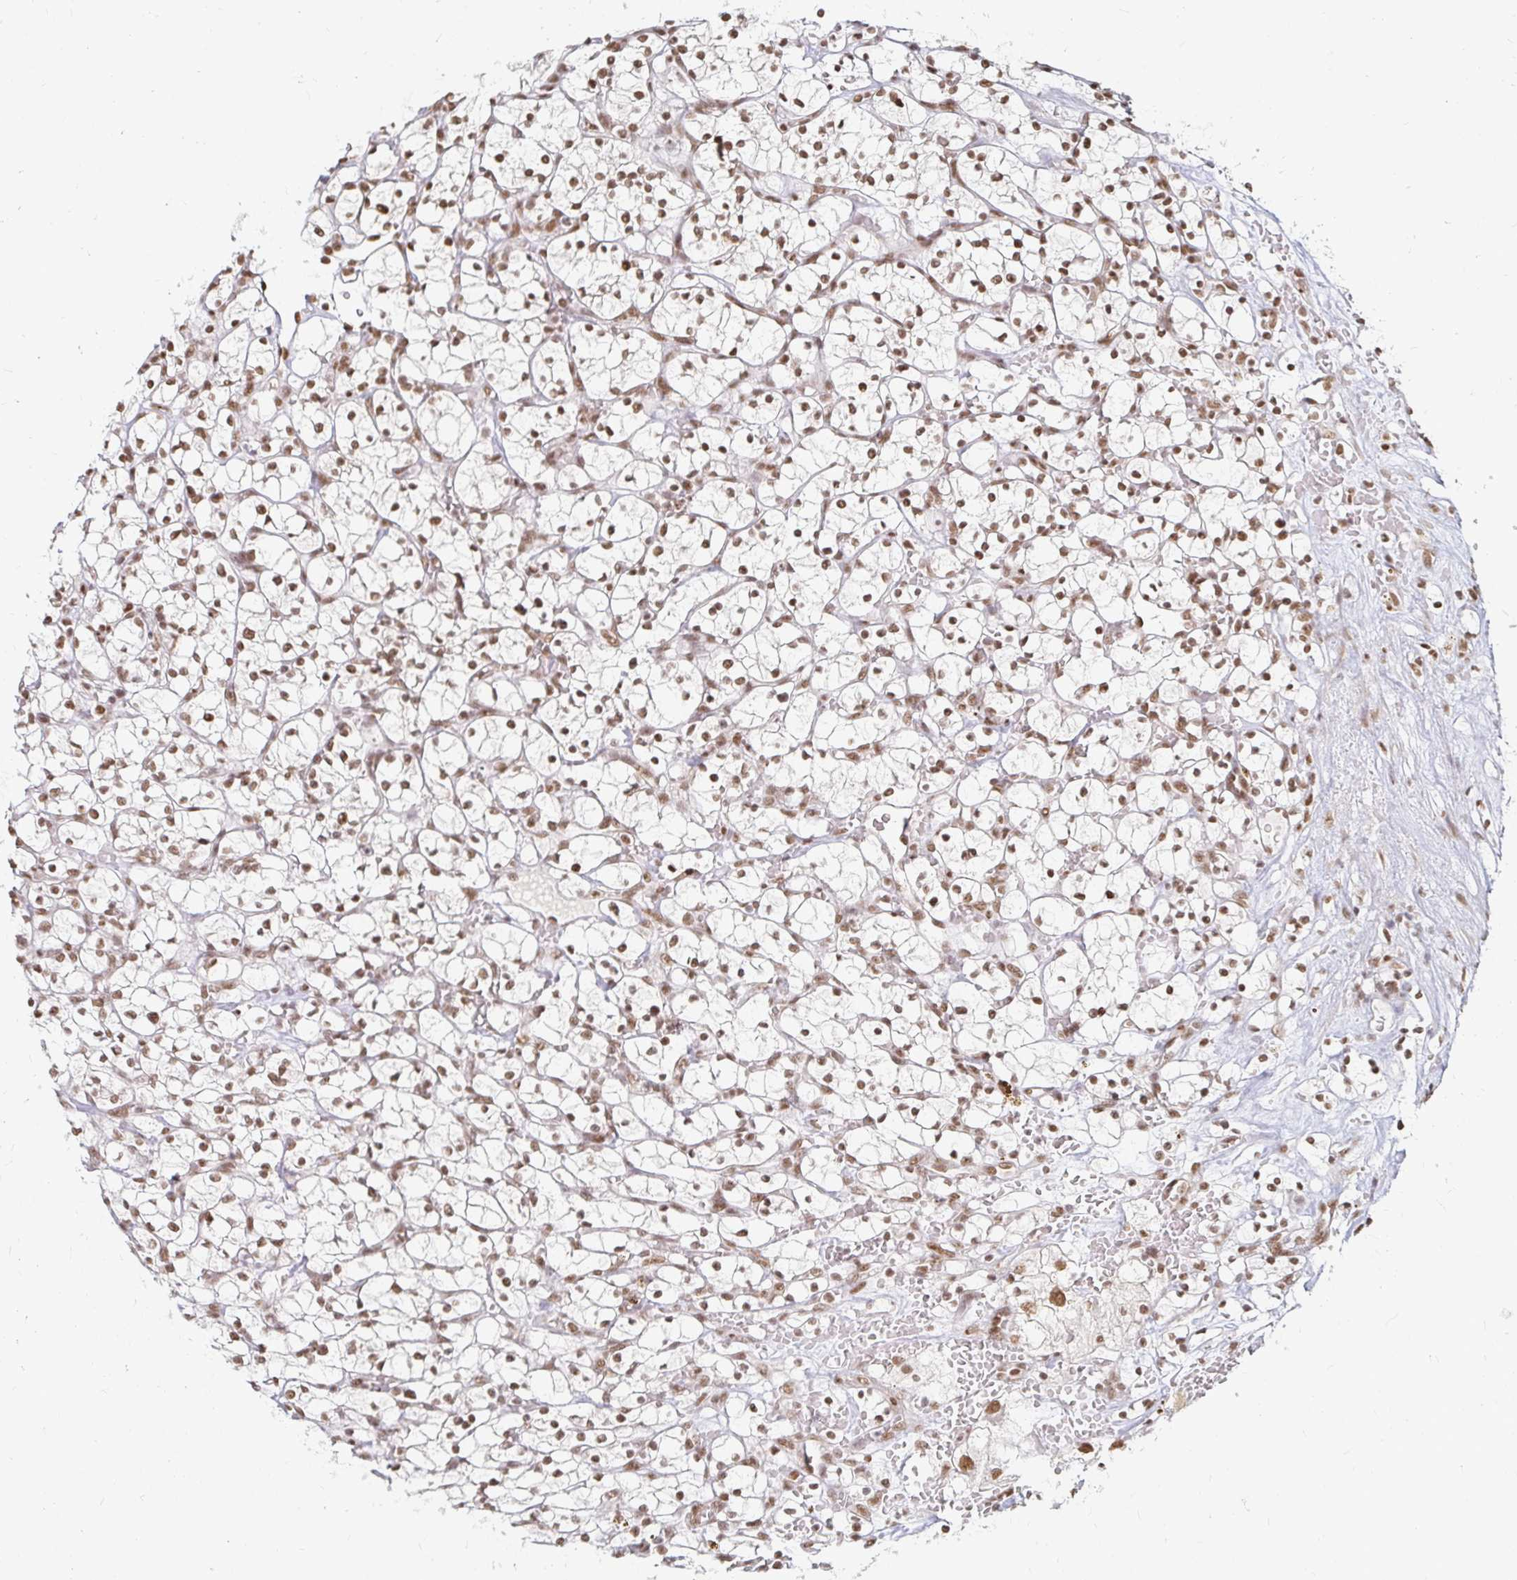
{"staining": {"intensity": "moderate", "quantity": ">75%", "location": "nuclear"}, "tissue": "renal cancer", "cell_type": "Tumor cells", "image_type": "cancer", "snomed": [{"axis": "morphology", "description": "Adenocarcinoma, NOS"}, {"axis": "topography", "description": "Kidney"}], "caption": "Human renal adenocarcinoma stained with a brown dye reveals moderate nuclear positive expression in about >75% of tumor cells.", "gene": "HNRNPU", "patient": {"sex": "female", "age": 64}}